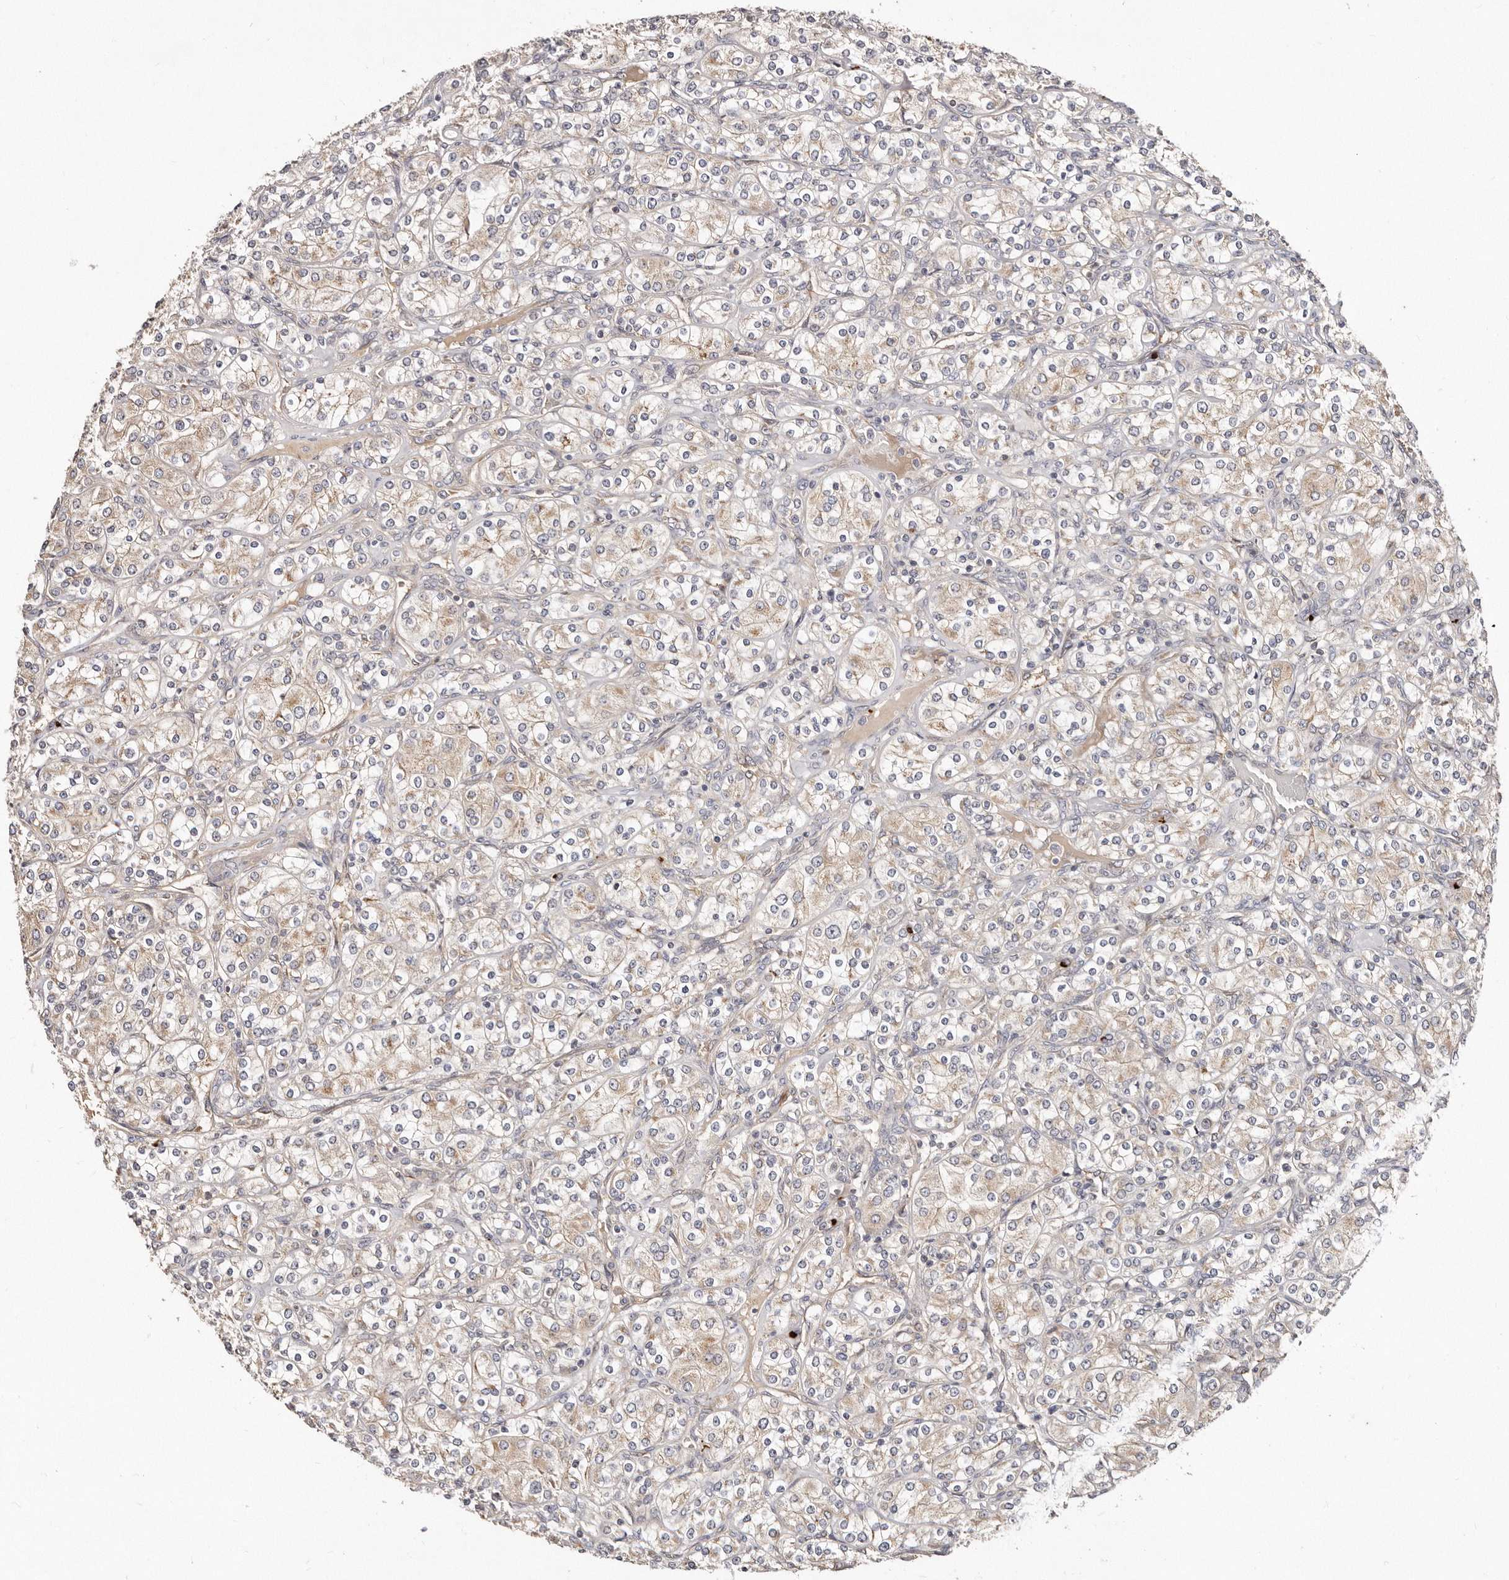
{"staining": {"intensity": "moderate", "quantity": "25%-75%", "location": "cytoplasmic/membranous"}, "tissue": "renal cancer", "cell_type": "Tumor cells", "image_type": "cancer", "snomed": [{"axis": "morphology", "description": "Adenocarcinoma, NOS"}, {"axis": "topography", "description": "Kidney"}], "caption": "Adenocarcinoma (renal) stained for a protein exhibits moderate cytoplasmic/membranous positivity in tumor cells. The protein is stained brown, and the nuclei are stained in blue (DAB (3,3'-diaminobenzidine) IHC with brightfield microscopy, high magnification).", "gene": "DACT2", "patient": {"sex": "male", "age": 77}}